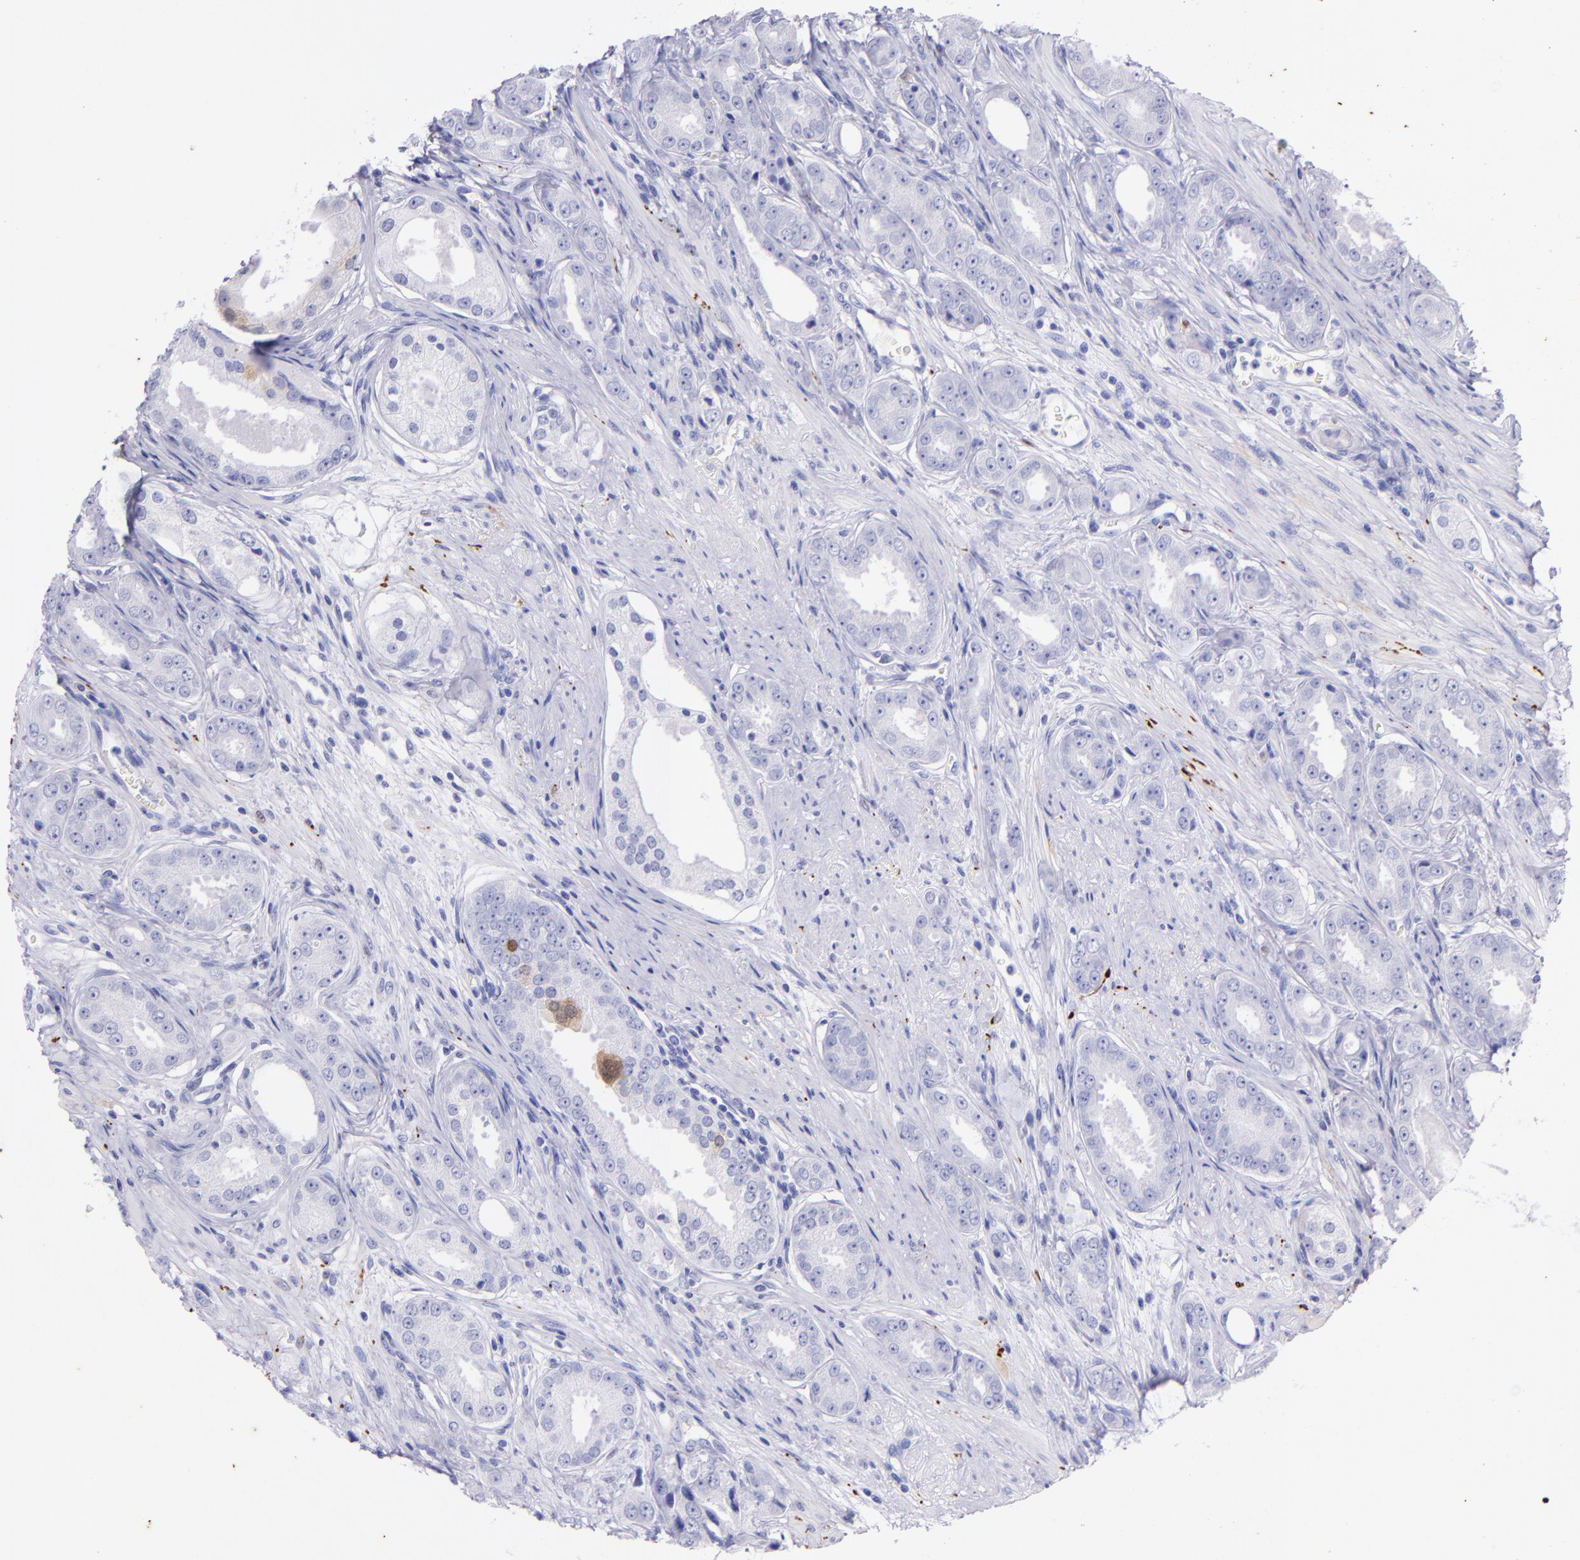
{"staining": {"intensity": "negative", "quantity": "none", "location": "none"}, "tissue": "prostate cancer", "cell_type": "Tumor cells", "image_type": "cancer", "snomed": [{"axis": "morphology", "description": "Adenocarcinoma, Medium grade"}, {"axis": "topography", "description": "Prostate"}], "caption": "Tumor cells are negative for brown protein staining in prostate cancer.", "gene": "UCHL1", "patient": {"sex": "male", "age": 53}}